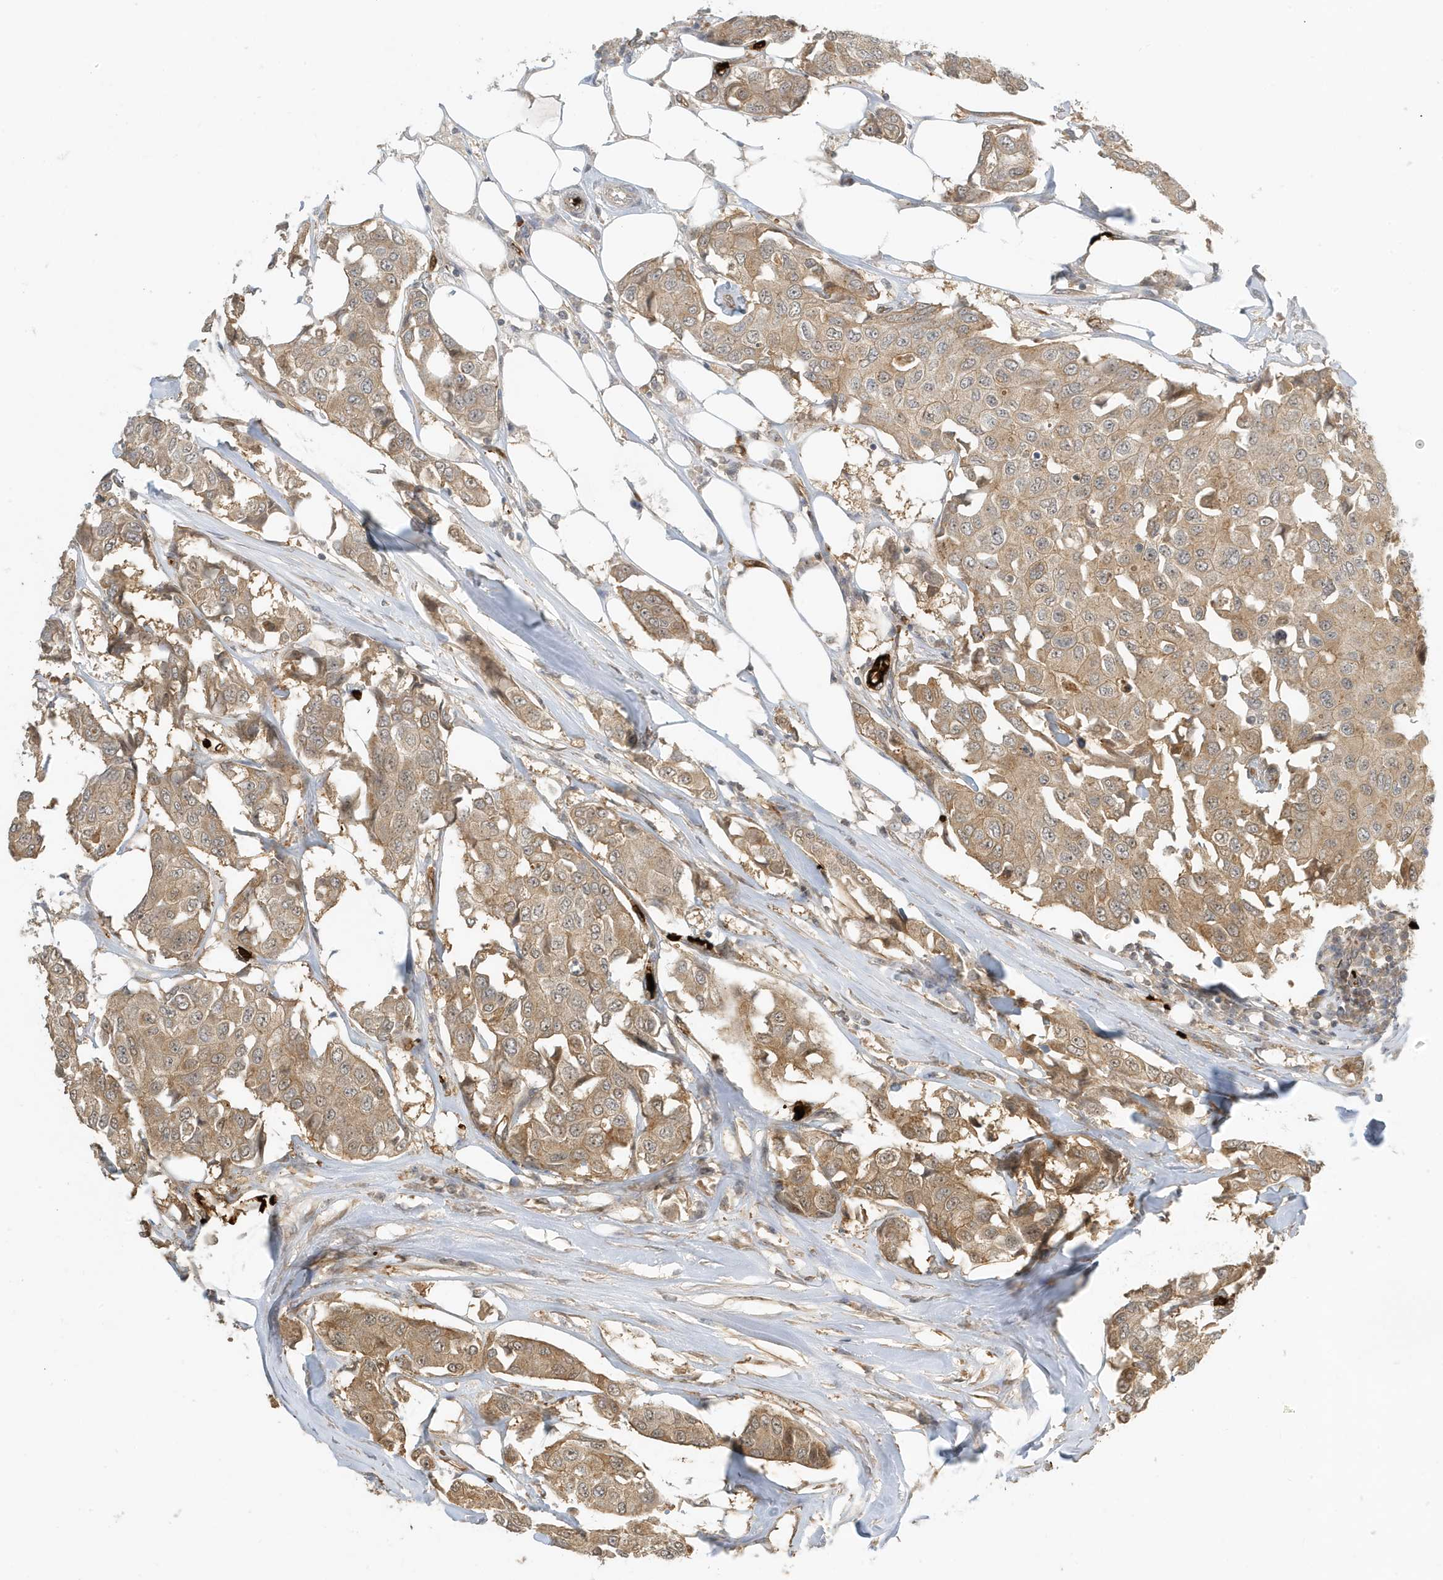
{"staining": {"intensity": "moderate", "quantity": ">75%", "location": "cytoplasmic/membranous"}, "tissue": "breast cancer", "cell_type": "Tumor cells", "image_type": "cancer", "snomed": [{"axis": "morphology", "description": "Duct carcinoma"}, {"axis": "topography", "description": "Breast"}], "caption": "A brown stain highlights moderate cytoplasmic/membranous expression of a protein in human breast intraductal carcinoma tumor cells.", "gene": "FYCO1", "patient": {"sex": "female", "age": 80}}